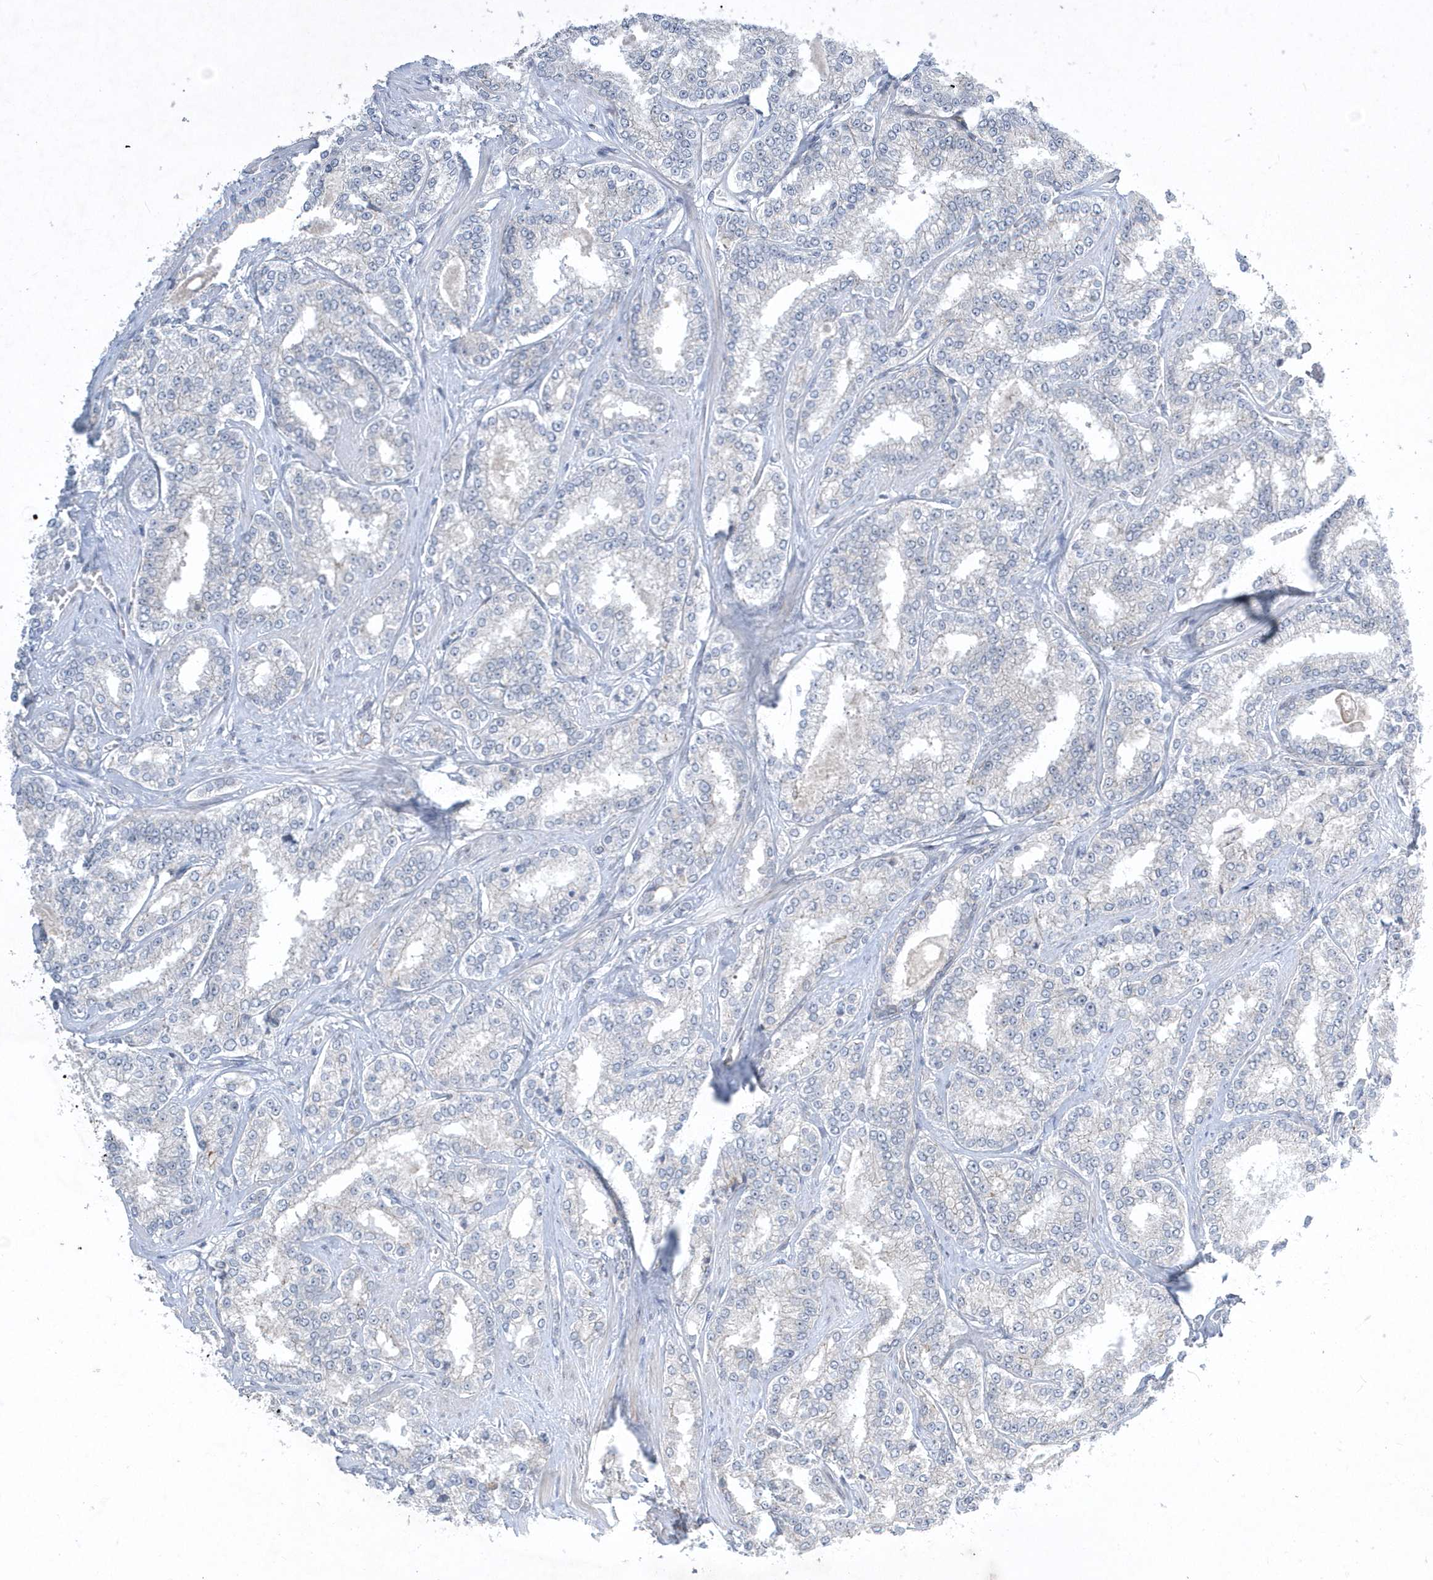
{"staining": {"intensity": "negative", "quantity": "none", "location": "none"}, "tissue": "prostate cancer", "cell_type": "Tumor cells", "image_type": "cancer", "snomed": [{"axis": "morphology", "description": "Normal tissue, NOS"}, {"axis": "morphology", "description": "Adenocarcinoma, High grade"}, {"axis": "topography", "description": "Prostate"}], "caption": "Human prostate cancer stained for a protein using IHC demonstrates no expression in tumor cells.", "gene": "ZC3H12D", "patient": {"sex": "male", "age": 83}}